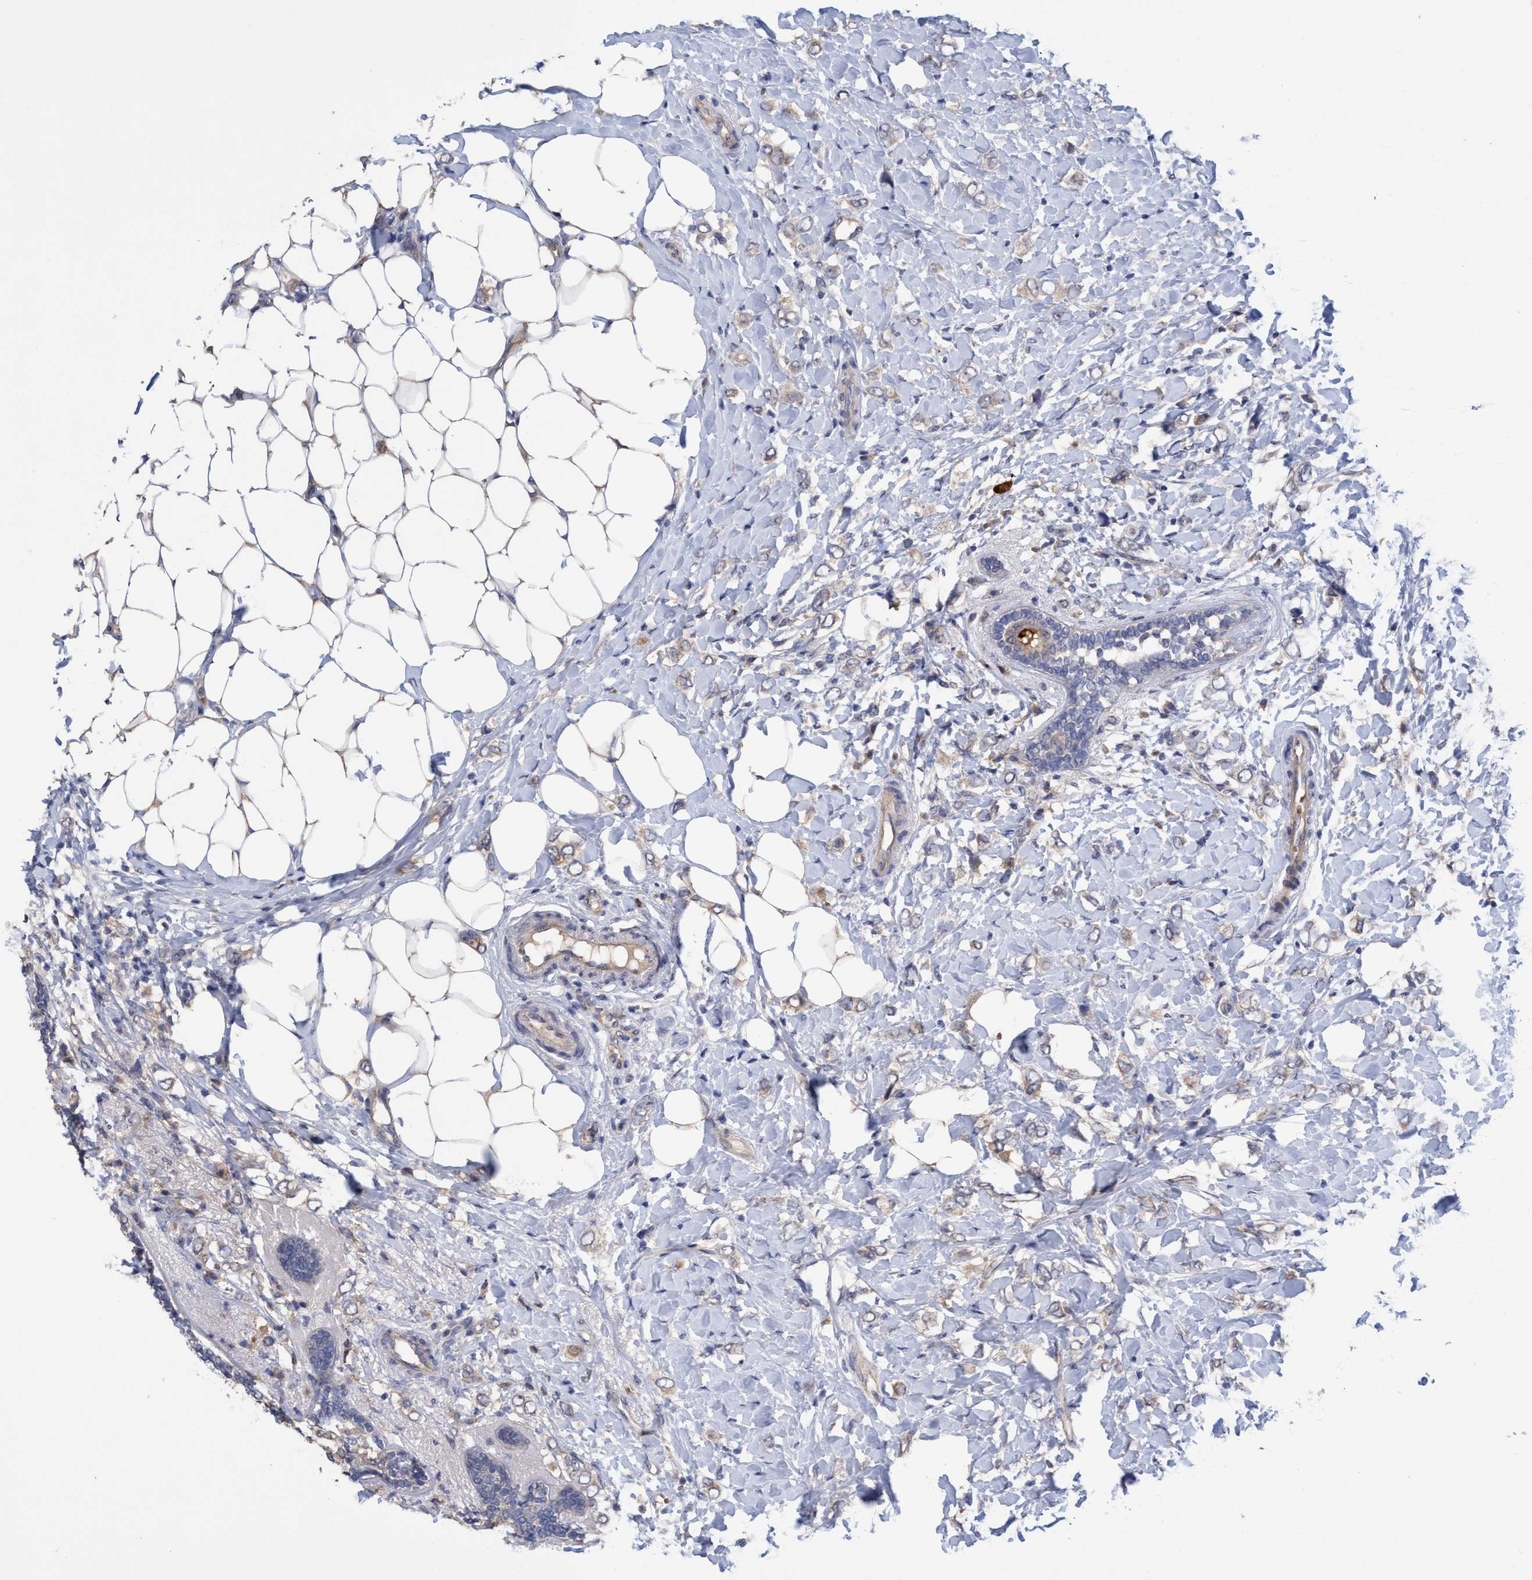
{"staining": {"intensity": "weak", "quantity": "25%-75%", "location": "cytoplasmic/membranous"}, "tissue": "breast cancer", "cell_type": "Tumor cells", "image_type": "cancer", "snomed": [{"axis": "morphology", "description": "Normal tissue, NOS"}, {"axis": "morphology", "description": "Lobular carcinoma"}, {"axis": "topography", "description": "Breast"}], "caption": "The histopathology image exhibits a brown stain indicating the presence of a protein in the cytoplasmic/membranous of tumor cells in lobular carcinoma (breast).", "gene": "SEMA4D", "patient": {"sex": "female", "age": 47}}